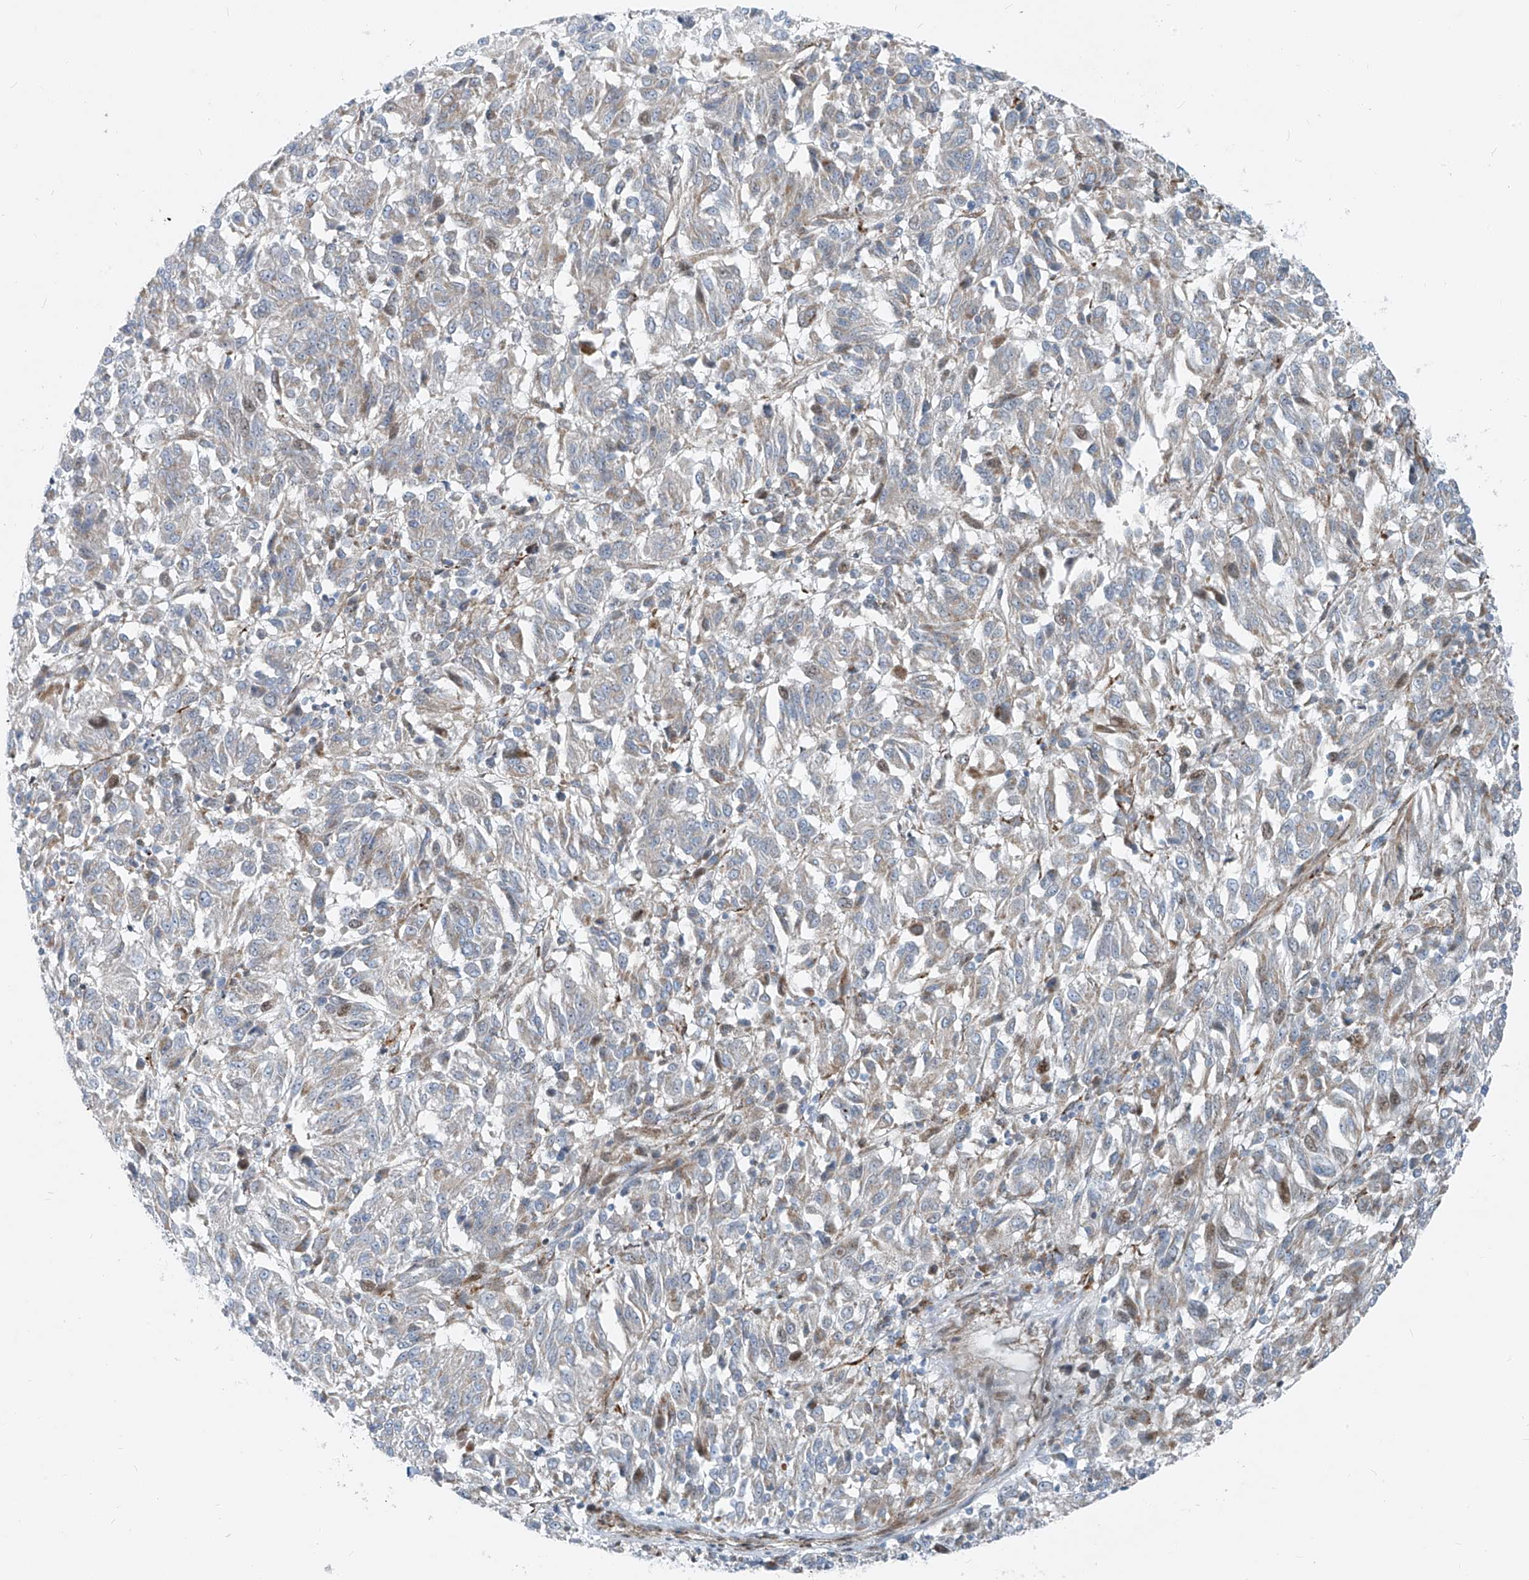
{"staining": {"intensity": "weak", "quantity": "<25%", "location": "cytoplasmic/membranous,nuclear"}, "tissue": "melanoma", "cell_type": "Tumor cells", "image_type": "cancer", "snomed": [{"axis": "morphology", "description": "Malignant melanoma, NOS"}, {"axis": "topography", "description": "Skin"}], "caption": "High power microscopy photomicrograph of an immunohistochemistry micrograph of malignant melanoma, revealing no significant positivity in tumor cells.", "gene": "HIC2", "patient": {"sex": "female", "age": 82}}